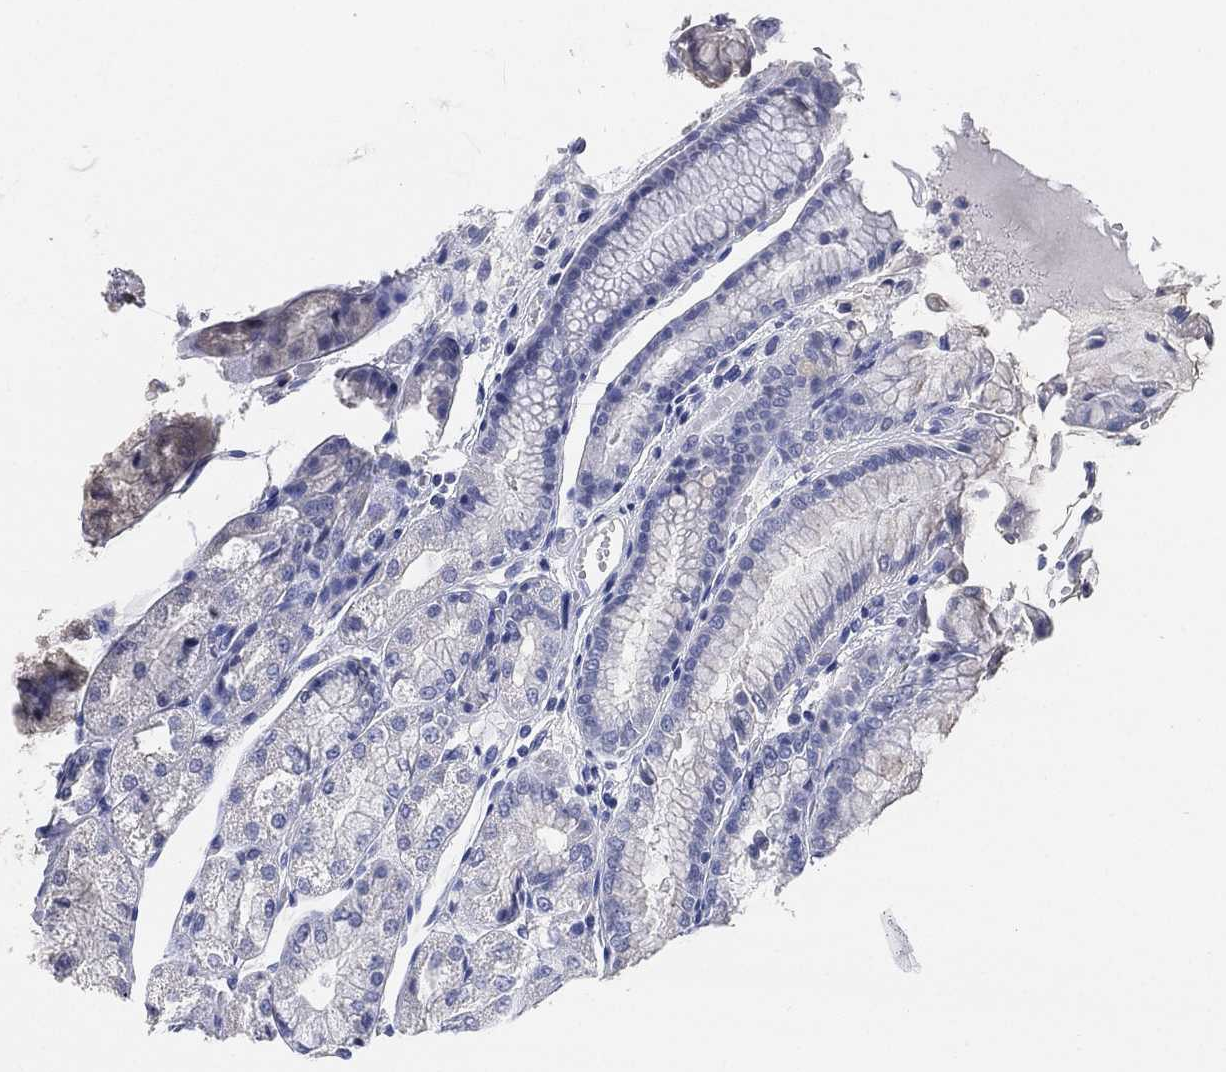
{"staining": {"intensity": "negative", "quantity": "none", "location": "none"}, "tissue": "stomach", "cell_type": "Glandular cells", "image_type": "normal", "snomed": [{"axis": "morphology", "description": "Normal tissue, NOS"}, {"axis": "topography", "description": "Stomach, upper"}], "caption": "The histopathology image reveals no significant expression in glandular cells of stomach.", "gene": "IYD", "patient": {"sex": "male", "age": 72}}